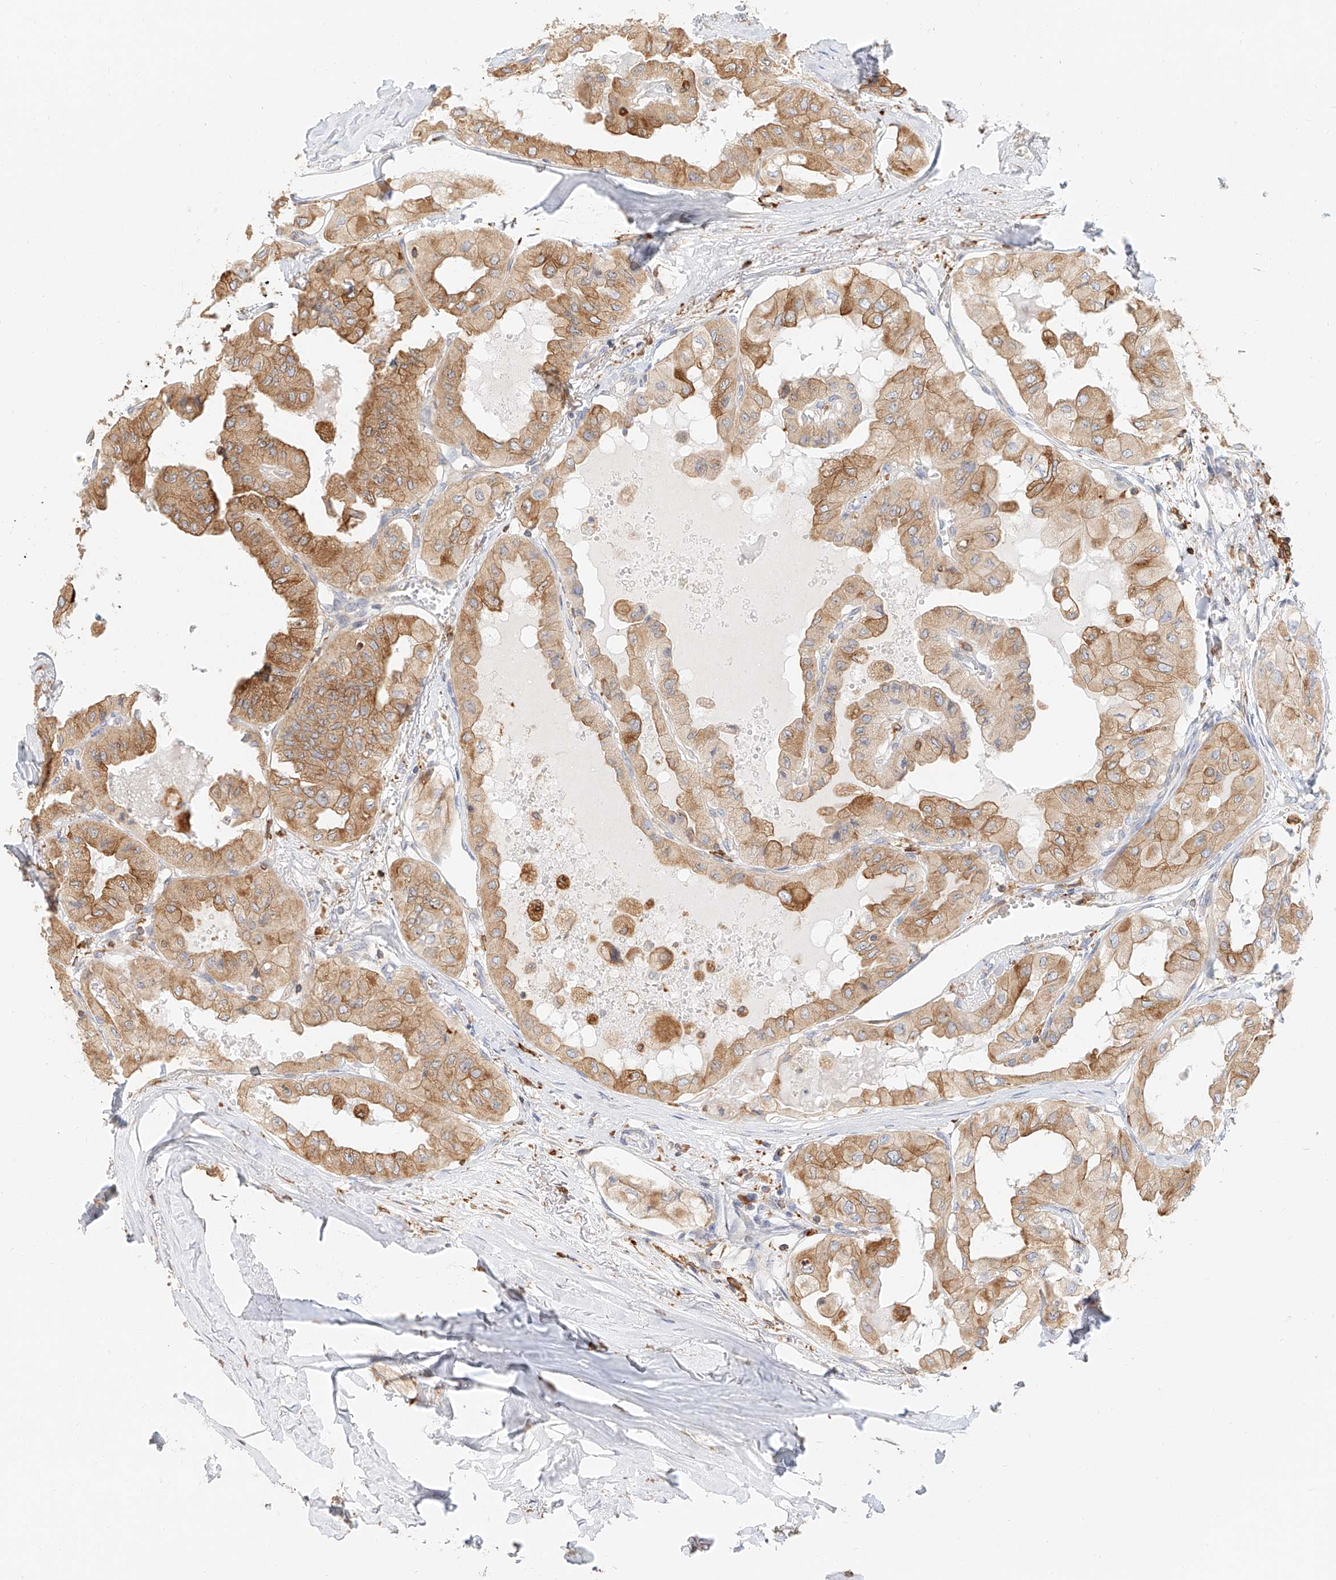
{"staining": {"intensity": "moderate", "quantity": ">75%", "location": "cytoplasmic/membranous"}, "tissue": "thyroid cancer", "cell_type": "Tumor cells", "image_type": "cancer", "snomed": [{"axis": "morphology", "description": "Papillary adenocarcinoma, NOS"}, {"axis": "topography", "description": "Thyroid gland"}], "caption": "This photomicrograph reveals immunohistochemistry (IHC) staining of human thyroid papillary adenocarcinoma, with medium moderate cytoplasmic/membranous staining in approximately >75% of tumor cells.", "gene": "DHRS7", "patient": {"sex": "female", "age": 59}}